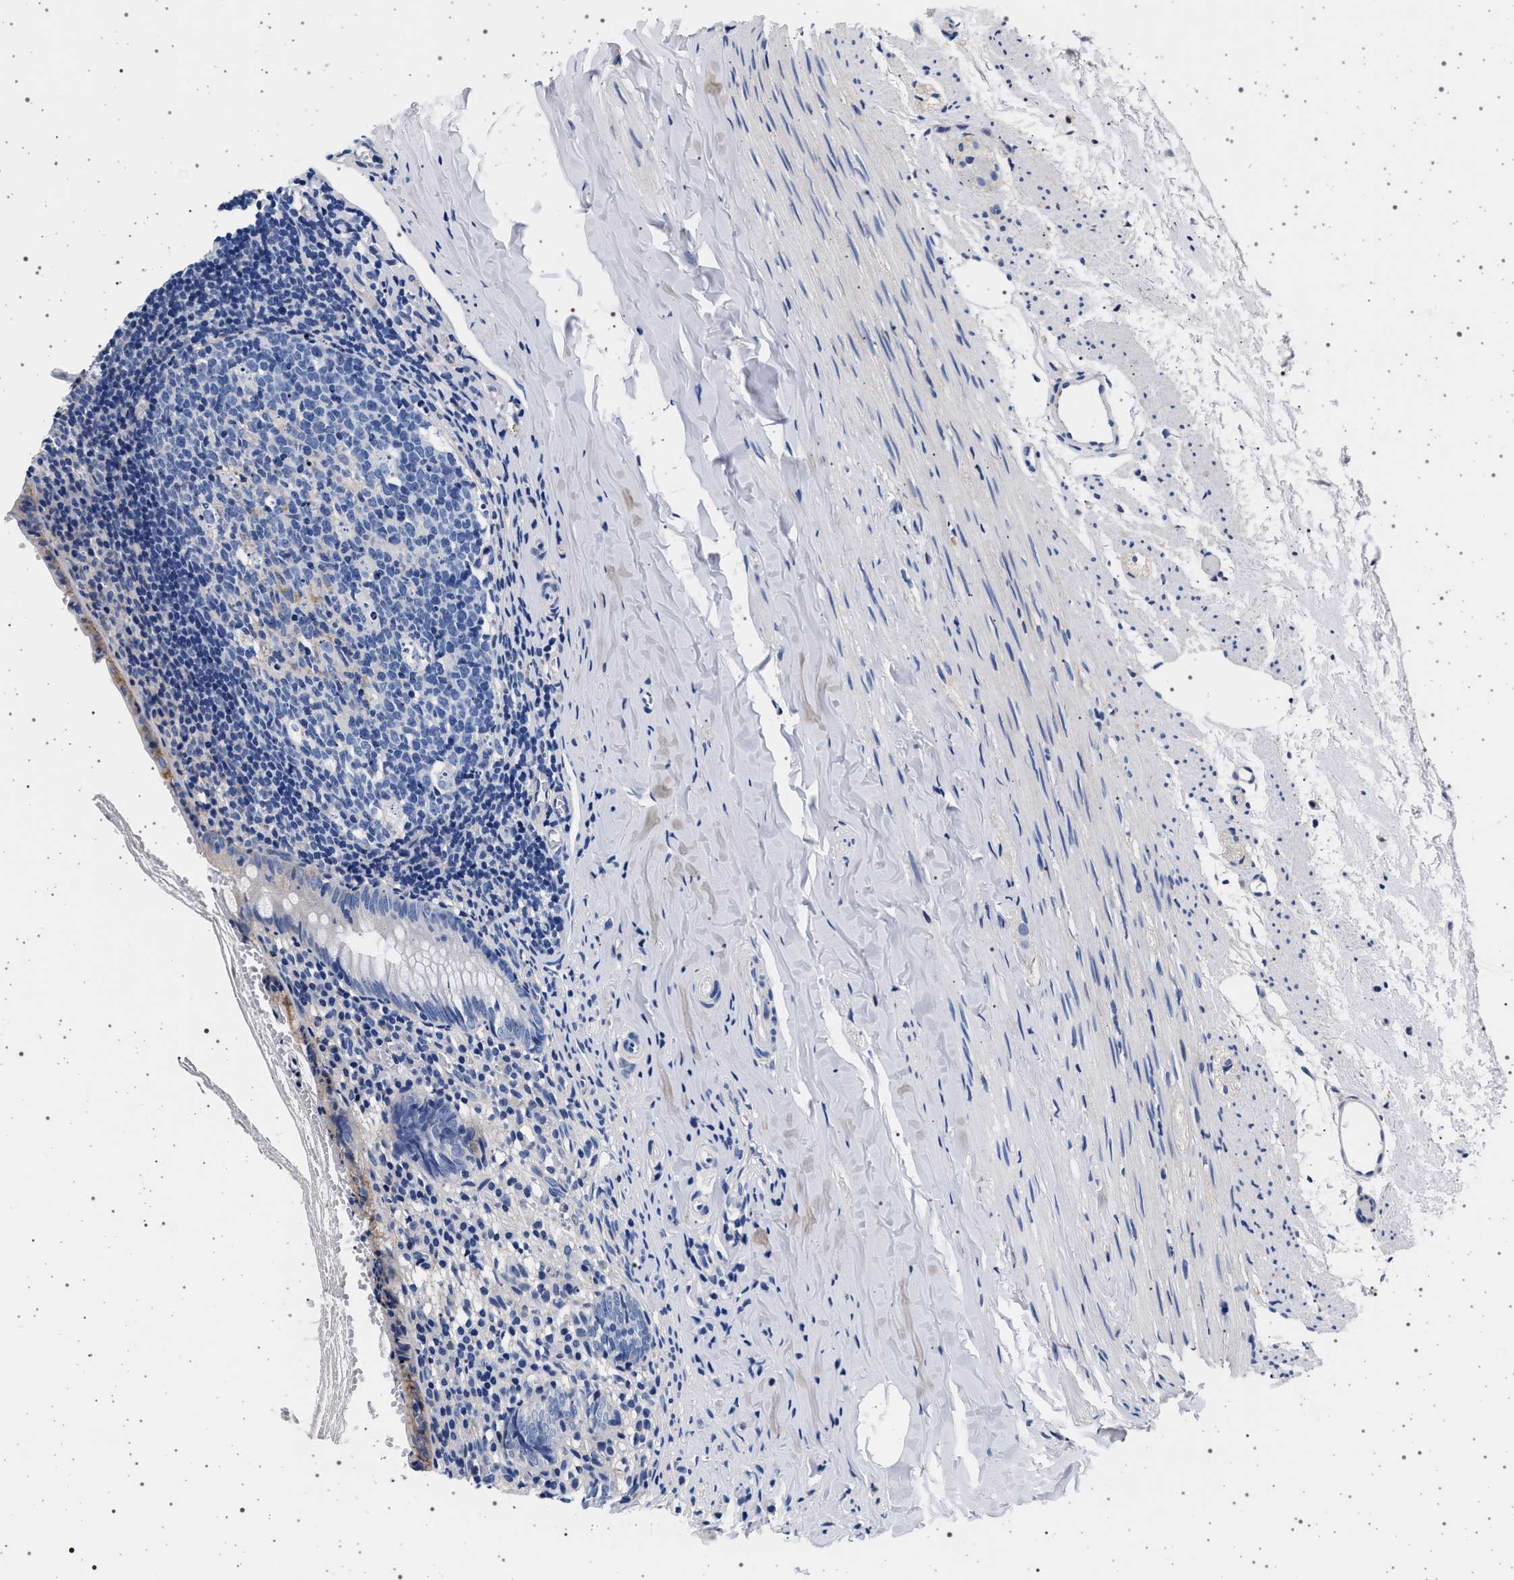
{"staining": {"intensity": "moderate", "quantity": "<25%", "location": "cytoplasmic/membranous"}, "tissue": "appendix", "cell_type": "Glandular cells", "image_type": "normal", "snomed": [{"axis": "morphology", "description": "Normal tissue, NOS"}, {"axis": "topography", "description": "Appendix"}], "caption": "The immunohistochemical stain highlights moderate cytoplasmic/membranous positivity in glandular cells of normal appendix. (IHC, brightfield microscopy, high magnification).", "gene": "SLC9A1", "patient": {"sex": "female", "age": 10}}